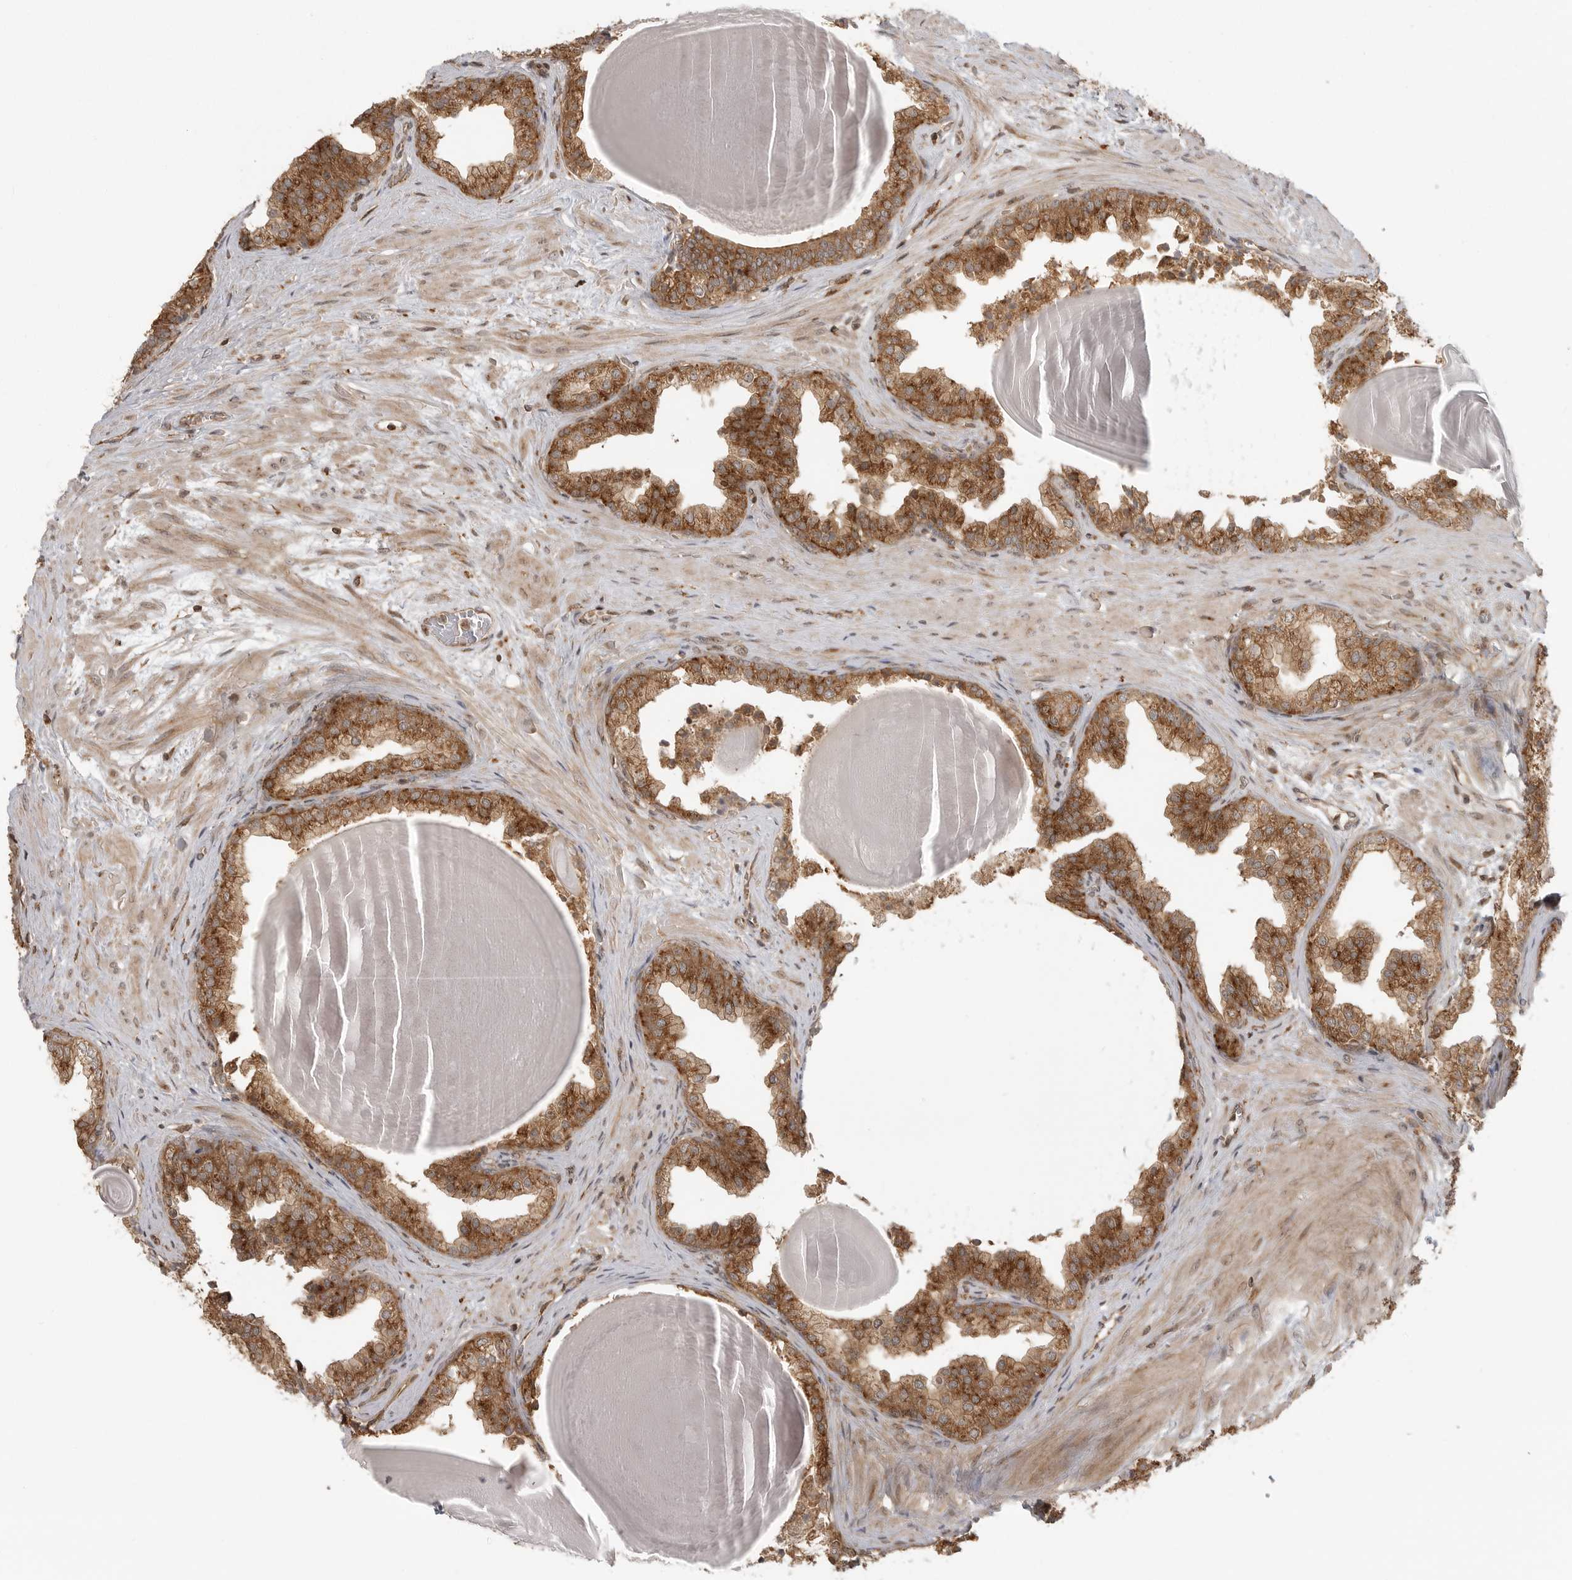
{"staining": {"intensity": "strong", "quantity": ">75%", "location": "cytoplasmic/membranous"}, "tissue": "prostate", "cell_type": "Glandular cells", "image_type": "normal", "snomed": [{"axis": "morphology", "description": "Normal tissue, NOS"}, {"axis": "topography", "description": "Prostate"}], "caption": "IHC of normal human prostate displays high levels of strong cytoplasmic/membranous staining in about >75% of glandular cells.", "gene": "FAT3", "patient": {"sex": "male", "age": 48}}